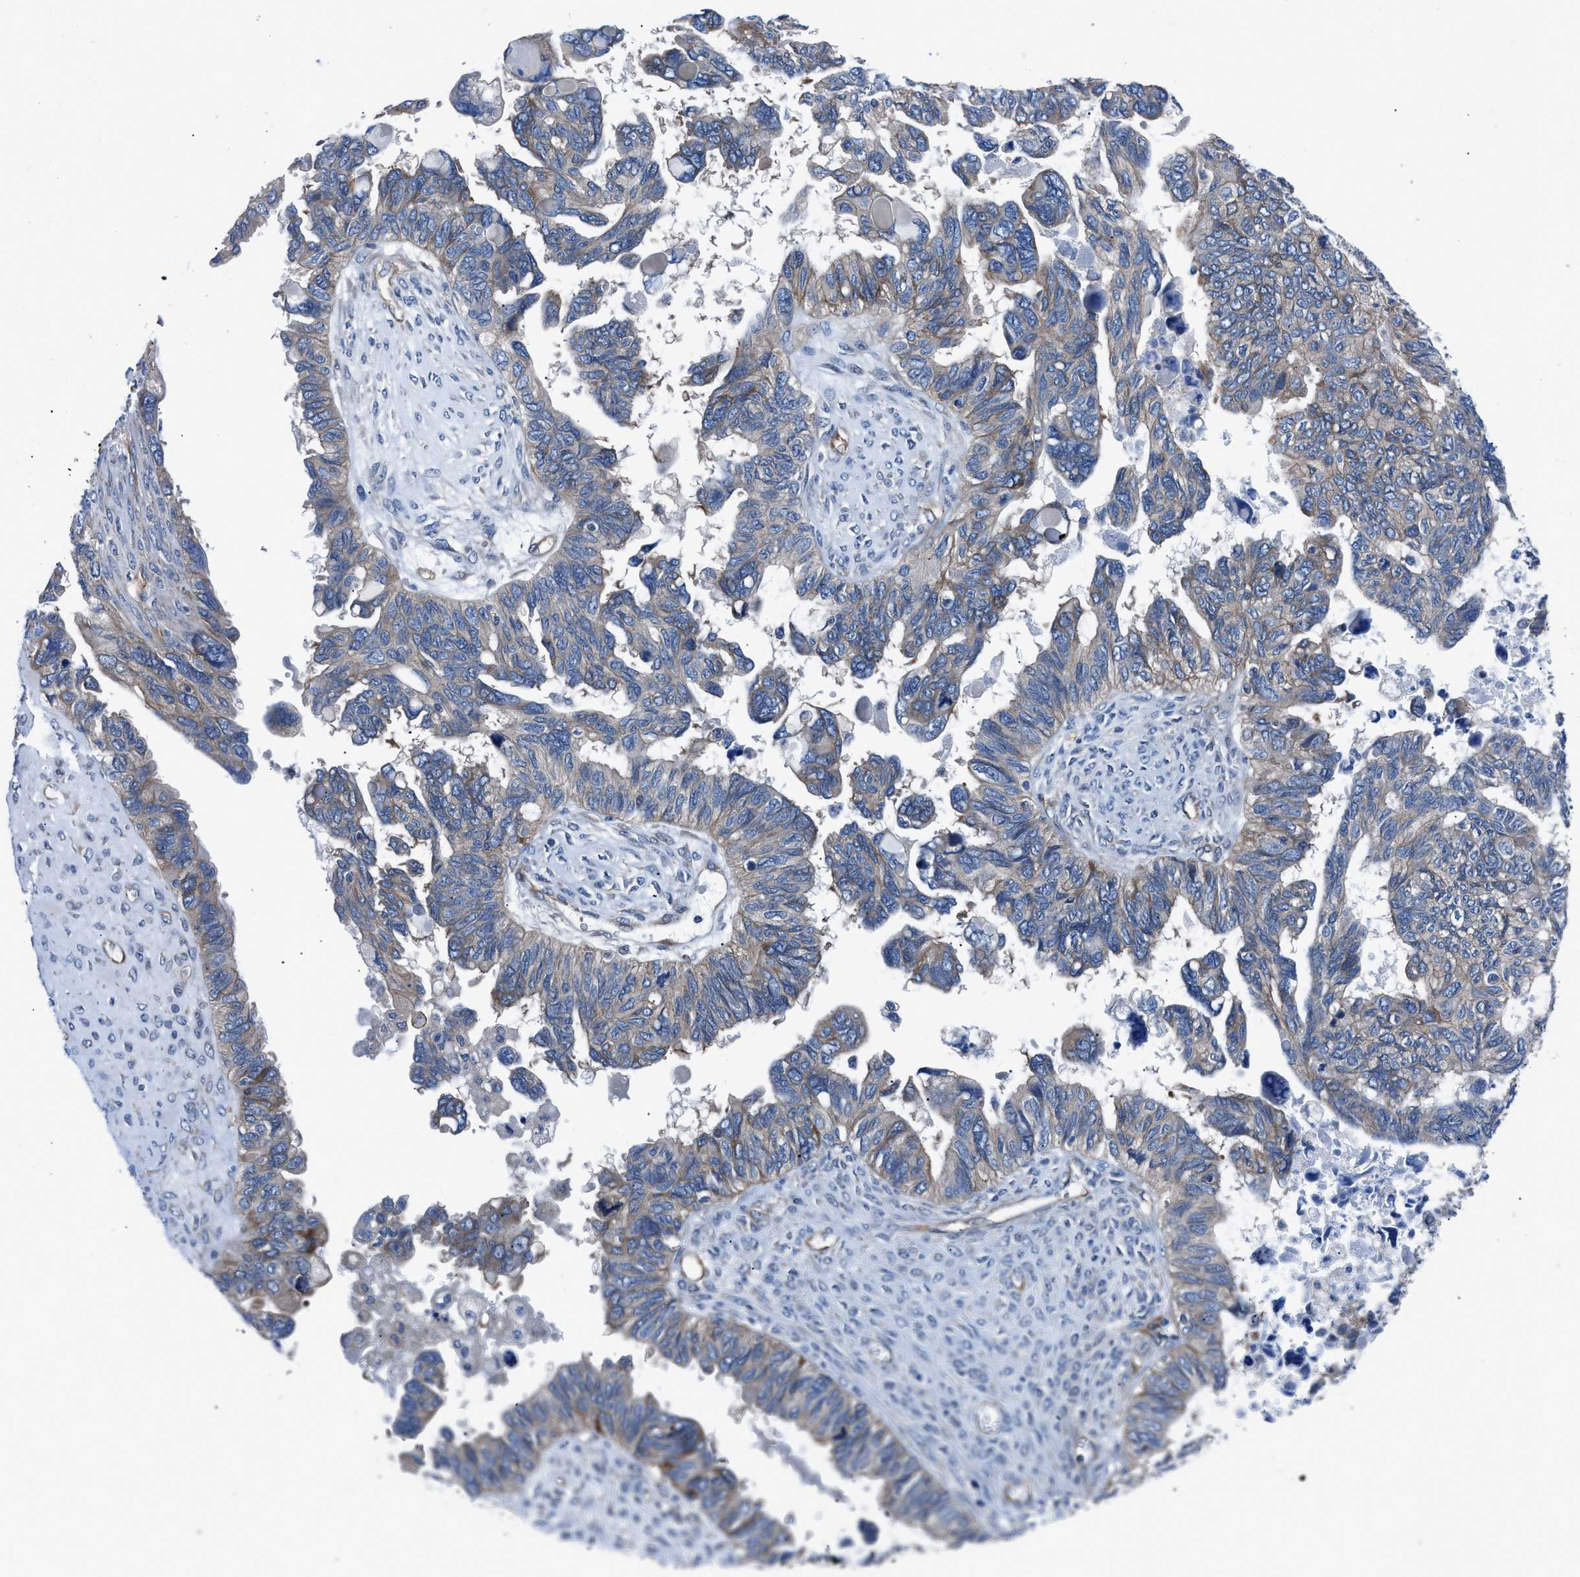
{"staining": {"intensity": "weak", "quantity": ">75%", "location": "cytoplasmic/membranous"}, "tissue": "ovarian cancer", "cell_type": "Tumor cells", "image_type": "cancer", "snomed": [{"axis": "morphology", "description": "Cystadenocarcinoma, serous, NOS"}, {"axis": "topography", "description": "Ovary"}], "caption": "Immunohistochemistry staining of ovarian serous cystadenocarcinoma, which exhibits low levels of weak cytoplasmic/membranous expression in approximately >75% of tumor cells indicating weak cytoplasmic/membranous protein expression. The staining was performed using DAB (brown) for protein detection and nuclei were counterstained in hematoxylin (blue).", "gene": "TRIP4", "patient": {"sex": "female", "age": 79}}